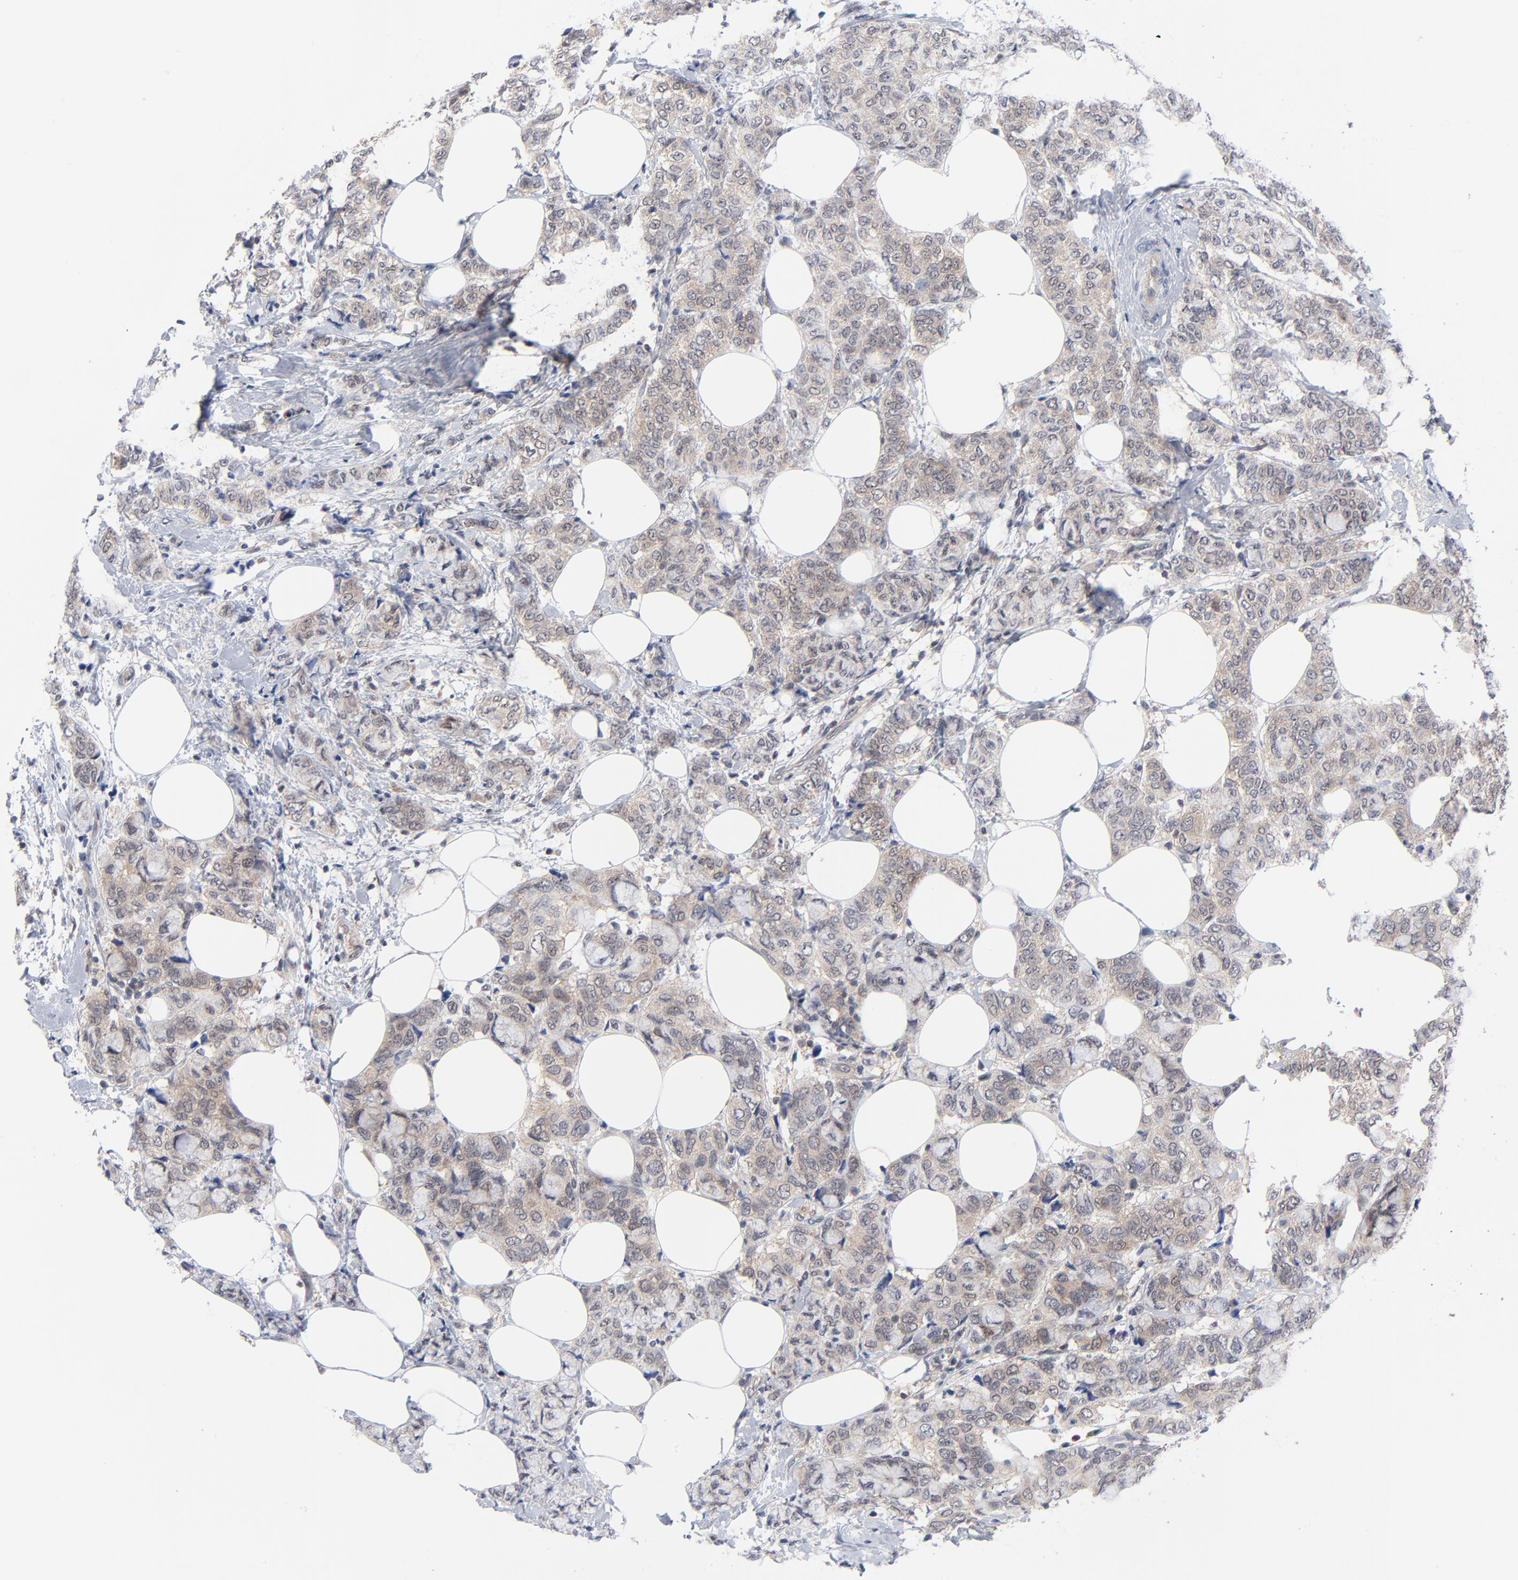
{"staining": {"intensity": "weak", "quantity": "25%-75%", "location": "cytoplasmic/membranous"}, "tissue": "breast cancer", "cell_type": "Tumor cells", "image_type": "cancer", "snomed": [{"axis": "morphology", "description": "Lobular carcinoma"}, {"axis": "topography", "description": "Breast"}], "caption": "There is low levels of weak cytoplasmic/membranous staining in tumor cells of lobular carcinoma (breast), as demonstrated by immunohistochemical staining (brown color).", "gene": "RPS6KB1", "patient": {"sex": "female", "age": 60}}